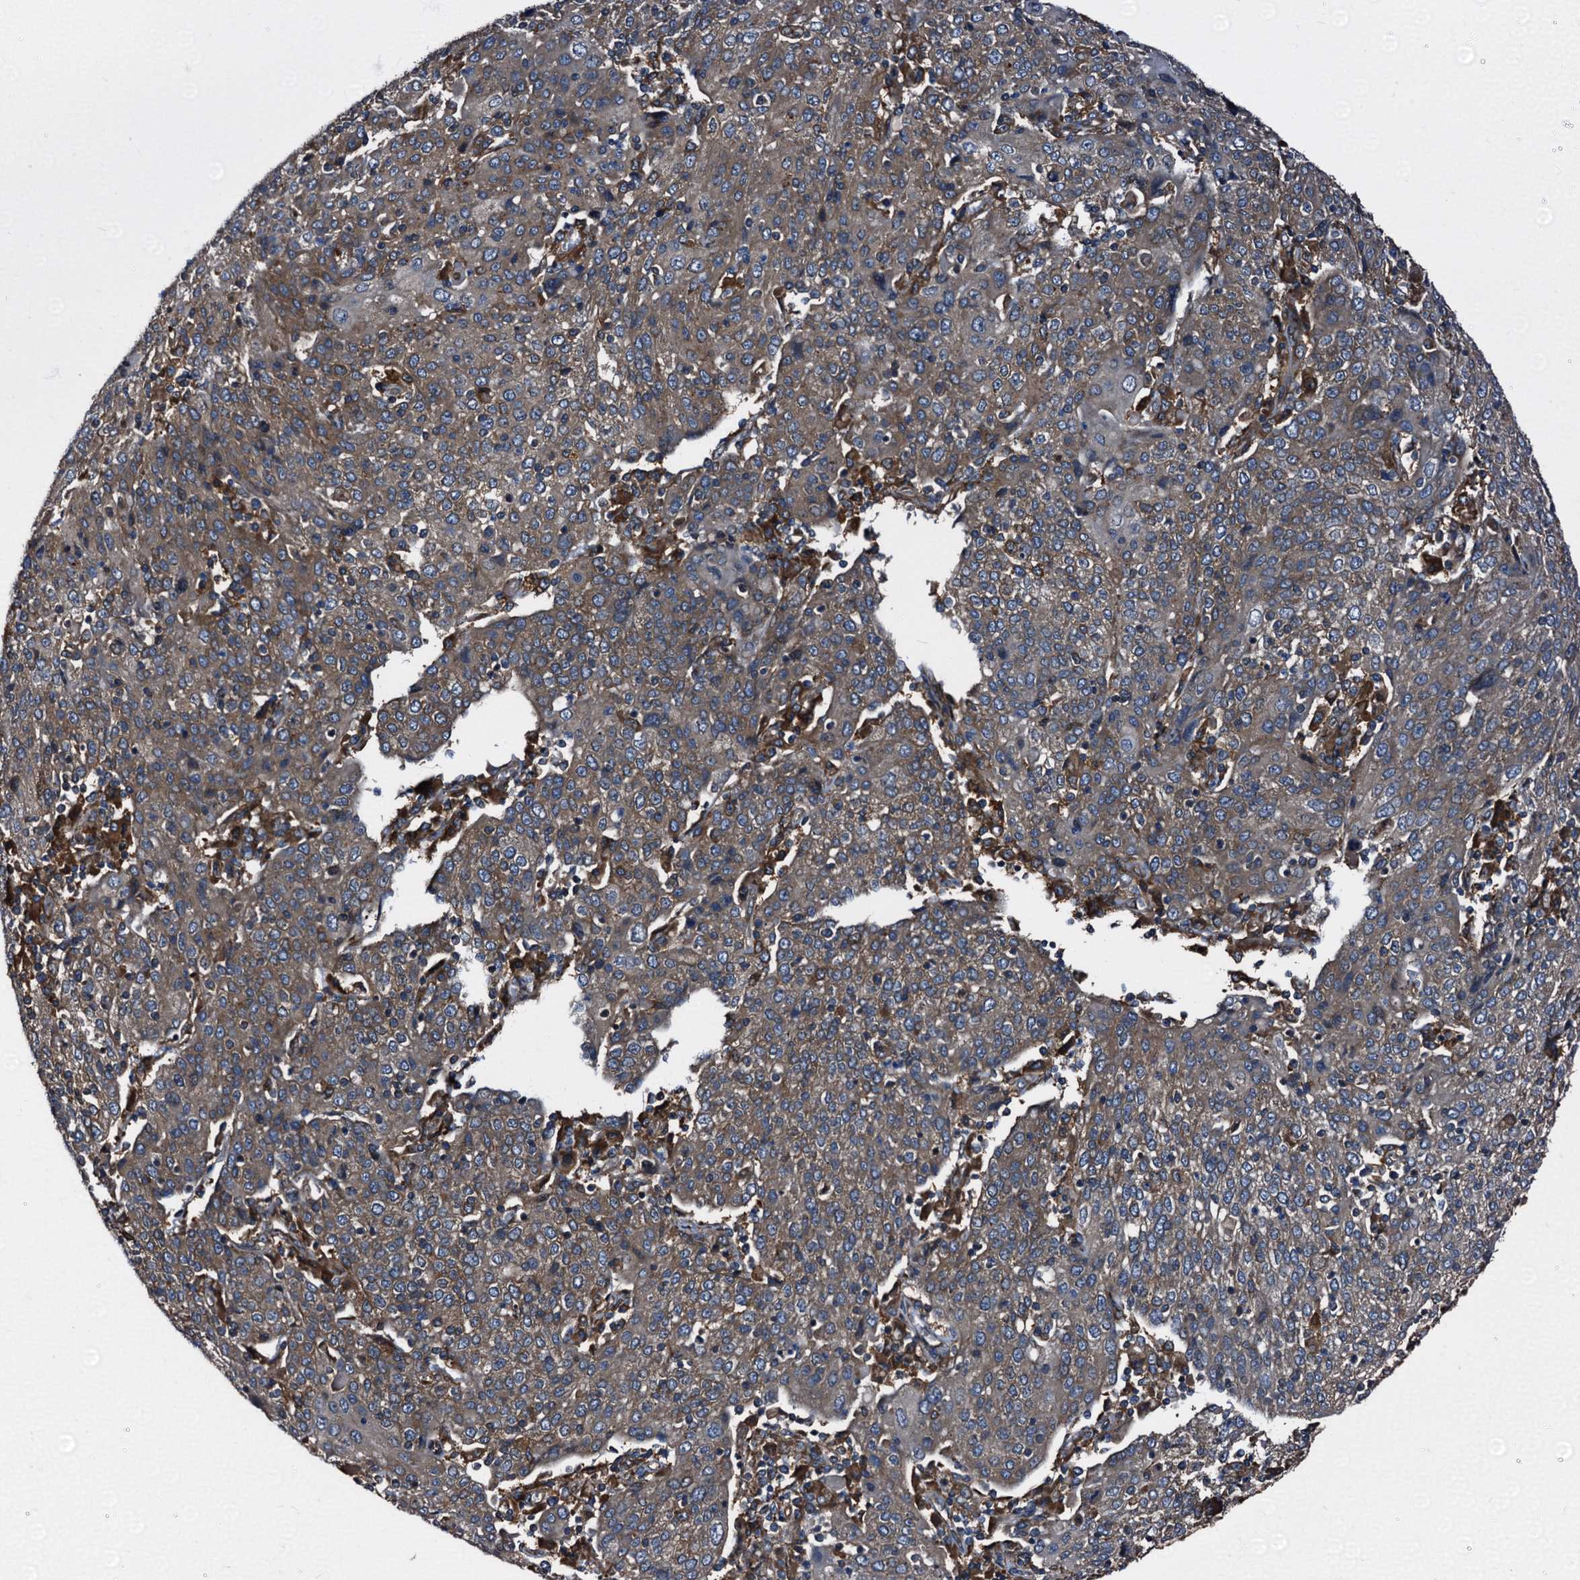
{"staining": {"intensity": "moderate", "quantity": "25%-75%", "location": "cytoplasmic/membranous"}, "tissue": "cervical cancer", "cell_type": "Tumor cells", "image_type": "cancer", "snomed": [{"axis": "morphology", "description": "Squamous cell carcinoma, NOS"}, {"axis": "topography", "description": "Cervix"}], "caption": "There is medium levels of moderate cytoplasmic/membranous staining in tumor cells of cervical cancer, as demonstrated by immunohistochemical staining (brown color).", "gene": "PEX5", "patient": {"sex": "female", "age": 67}}